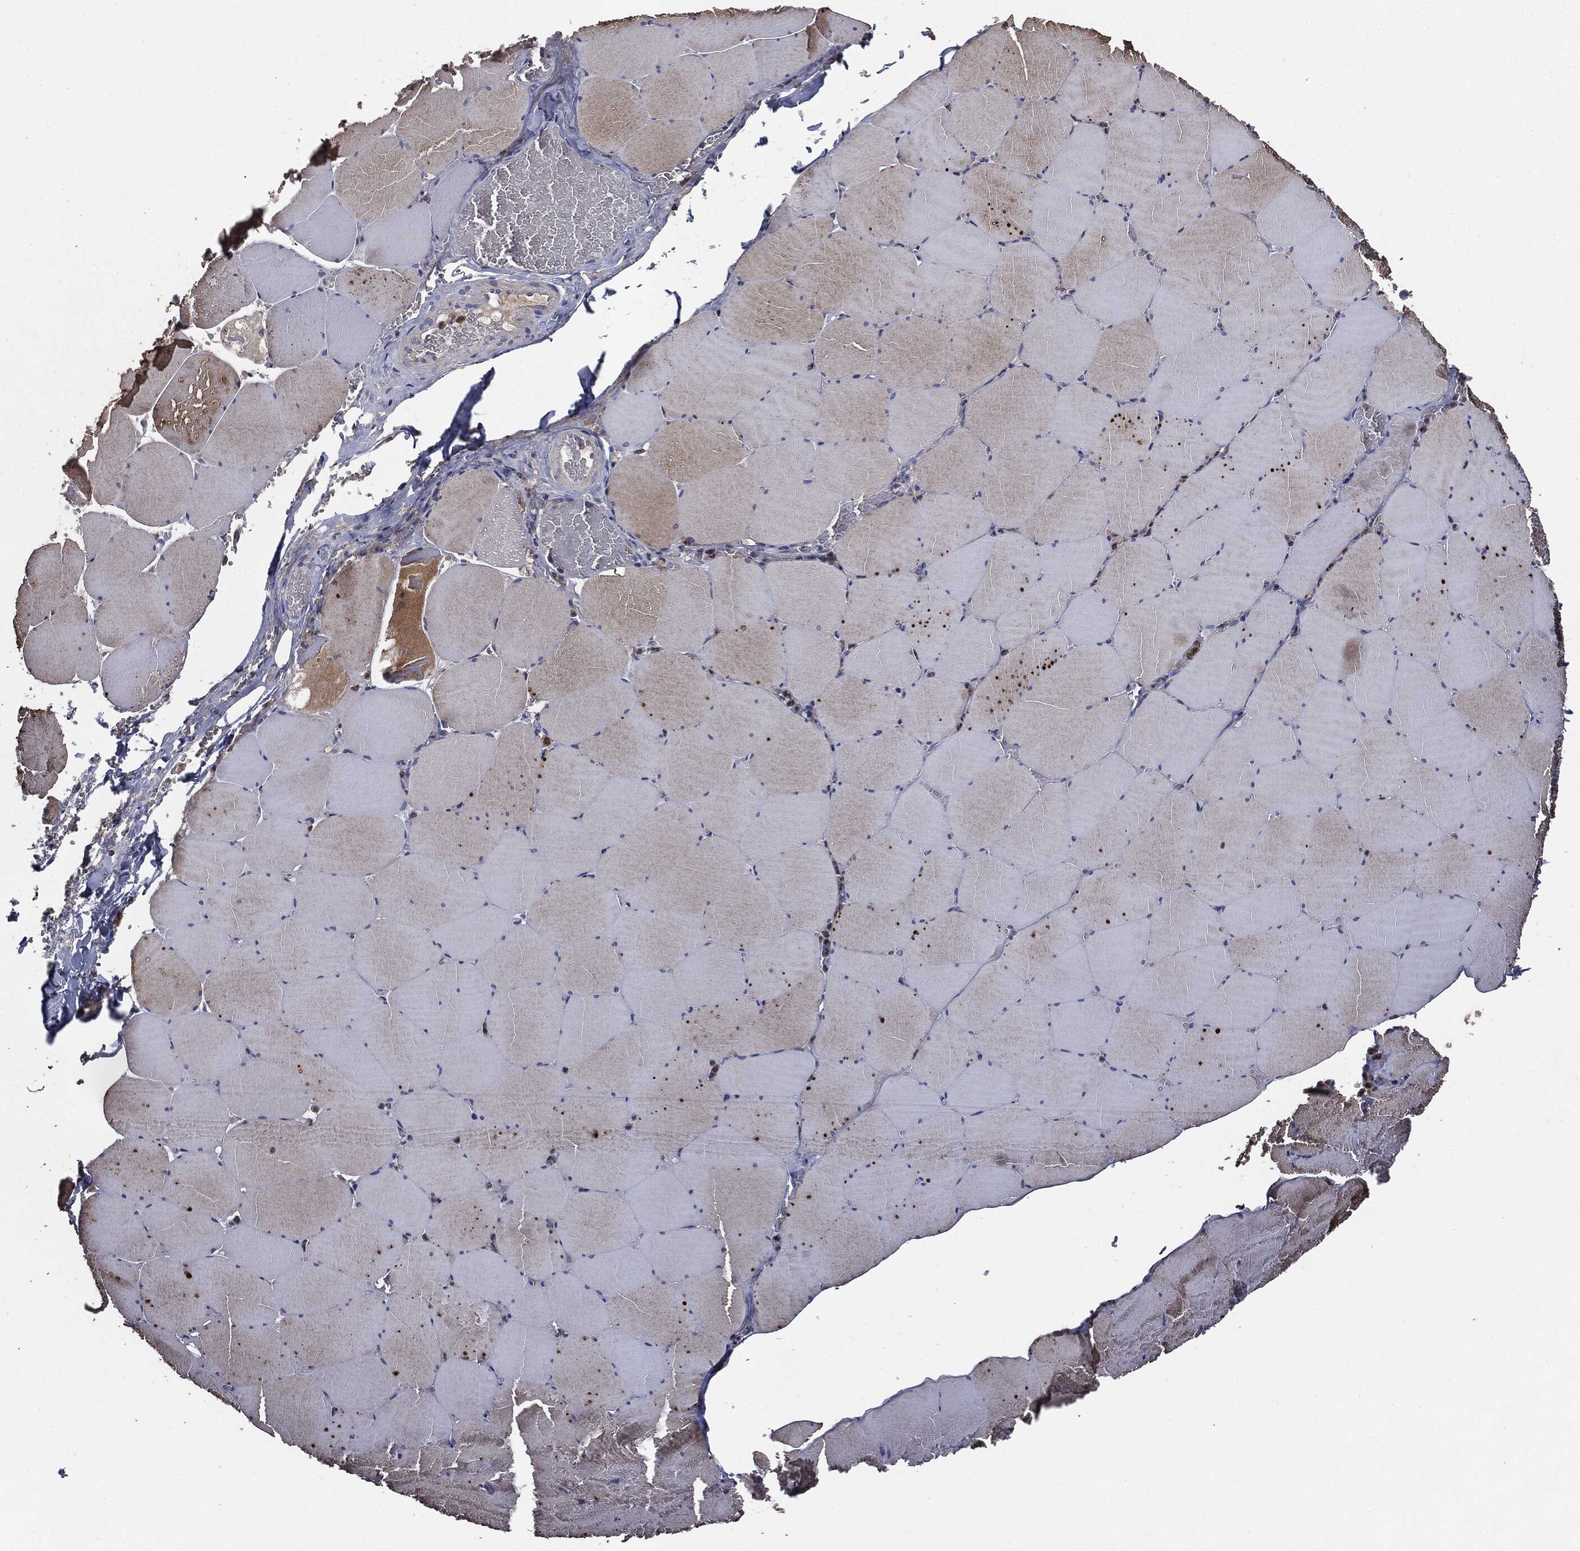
{"staining": {"intensity": "moderate", "quantity": "<25%", "location": "cytoplasmic/membranous"}, "tissue": "skeletal muscle", "cell_type": "Myocytes", "image_type": "normal", "snomed": [{"axis": "morphology", "description": "Normal tissue, NOS"}, {"axis": "morphology", "description": "Malignant melanoma, Metastatic site"}, {"axis": "topography", "description": "Skeletal muscle"}], "caption": "Immunohistochemistry (IHC) (DAB (3,3'-diaminobenzidine)) staining of benign skeletal muscle demonstrates moderate cytoplasmic/membranous protein staining in about <25% of myocytes.", "gene": "MAPK6", "patient": {"sex": "male", "age": 50}}